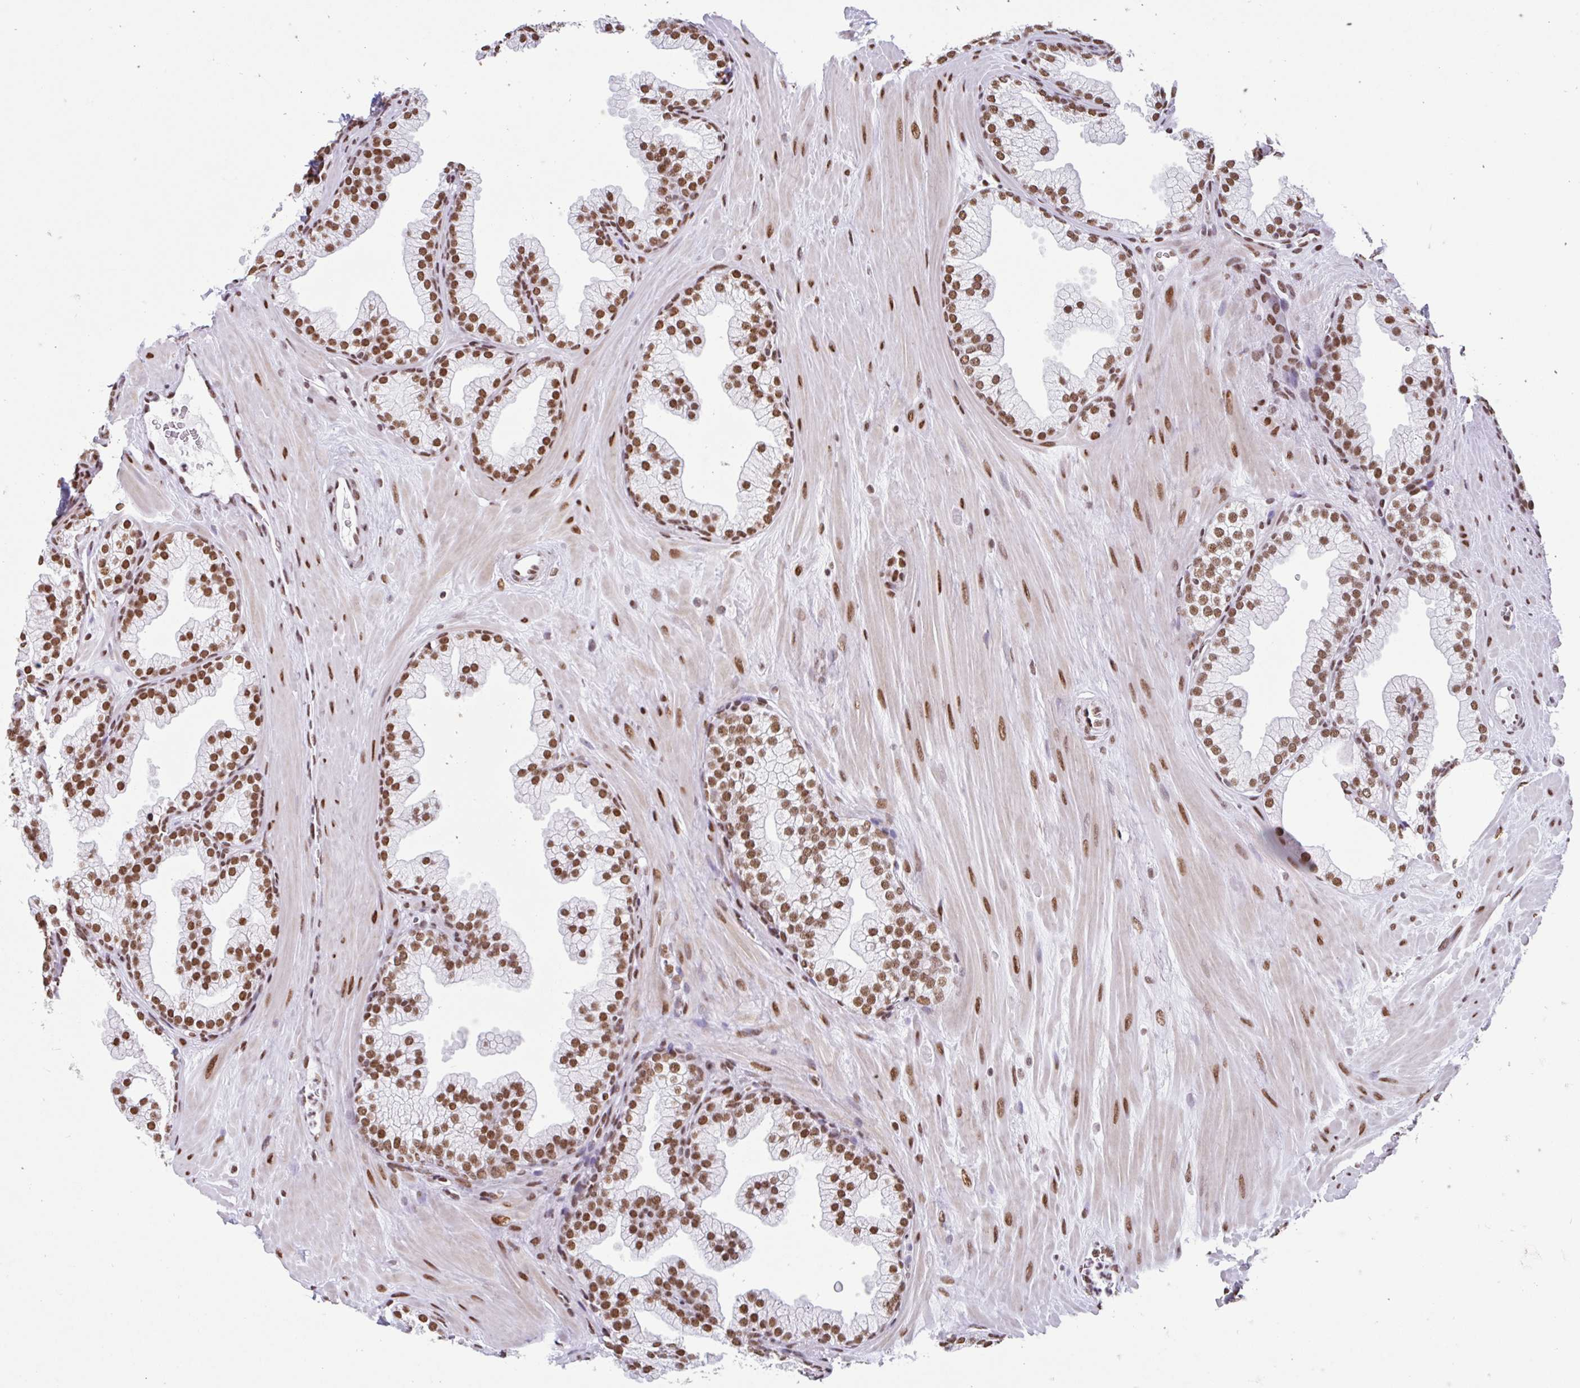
{"staining": {"intensity": "strong", "quantity": "25%-75%", "location": "nuclear"}, "tissue": "prostate", "cell_type": "Glandular cells", "image_type": "normal", "snomed": [{"axis": "morphology", "description": "Normal tissue, NOS"}, {"axis": "topography", "description": "Prostate"}, {"axis": "topography", "description": "Peripheral nerve tissue"}], "caption": "Protein staining of normal prostate exhibits strong nuclear positivity in approximately 25%-75% of glandular cells.", "gene": "KHDRBS1", "patient": {"sex": "male", "age": 61}}